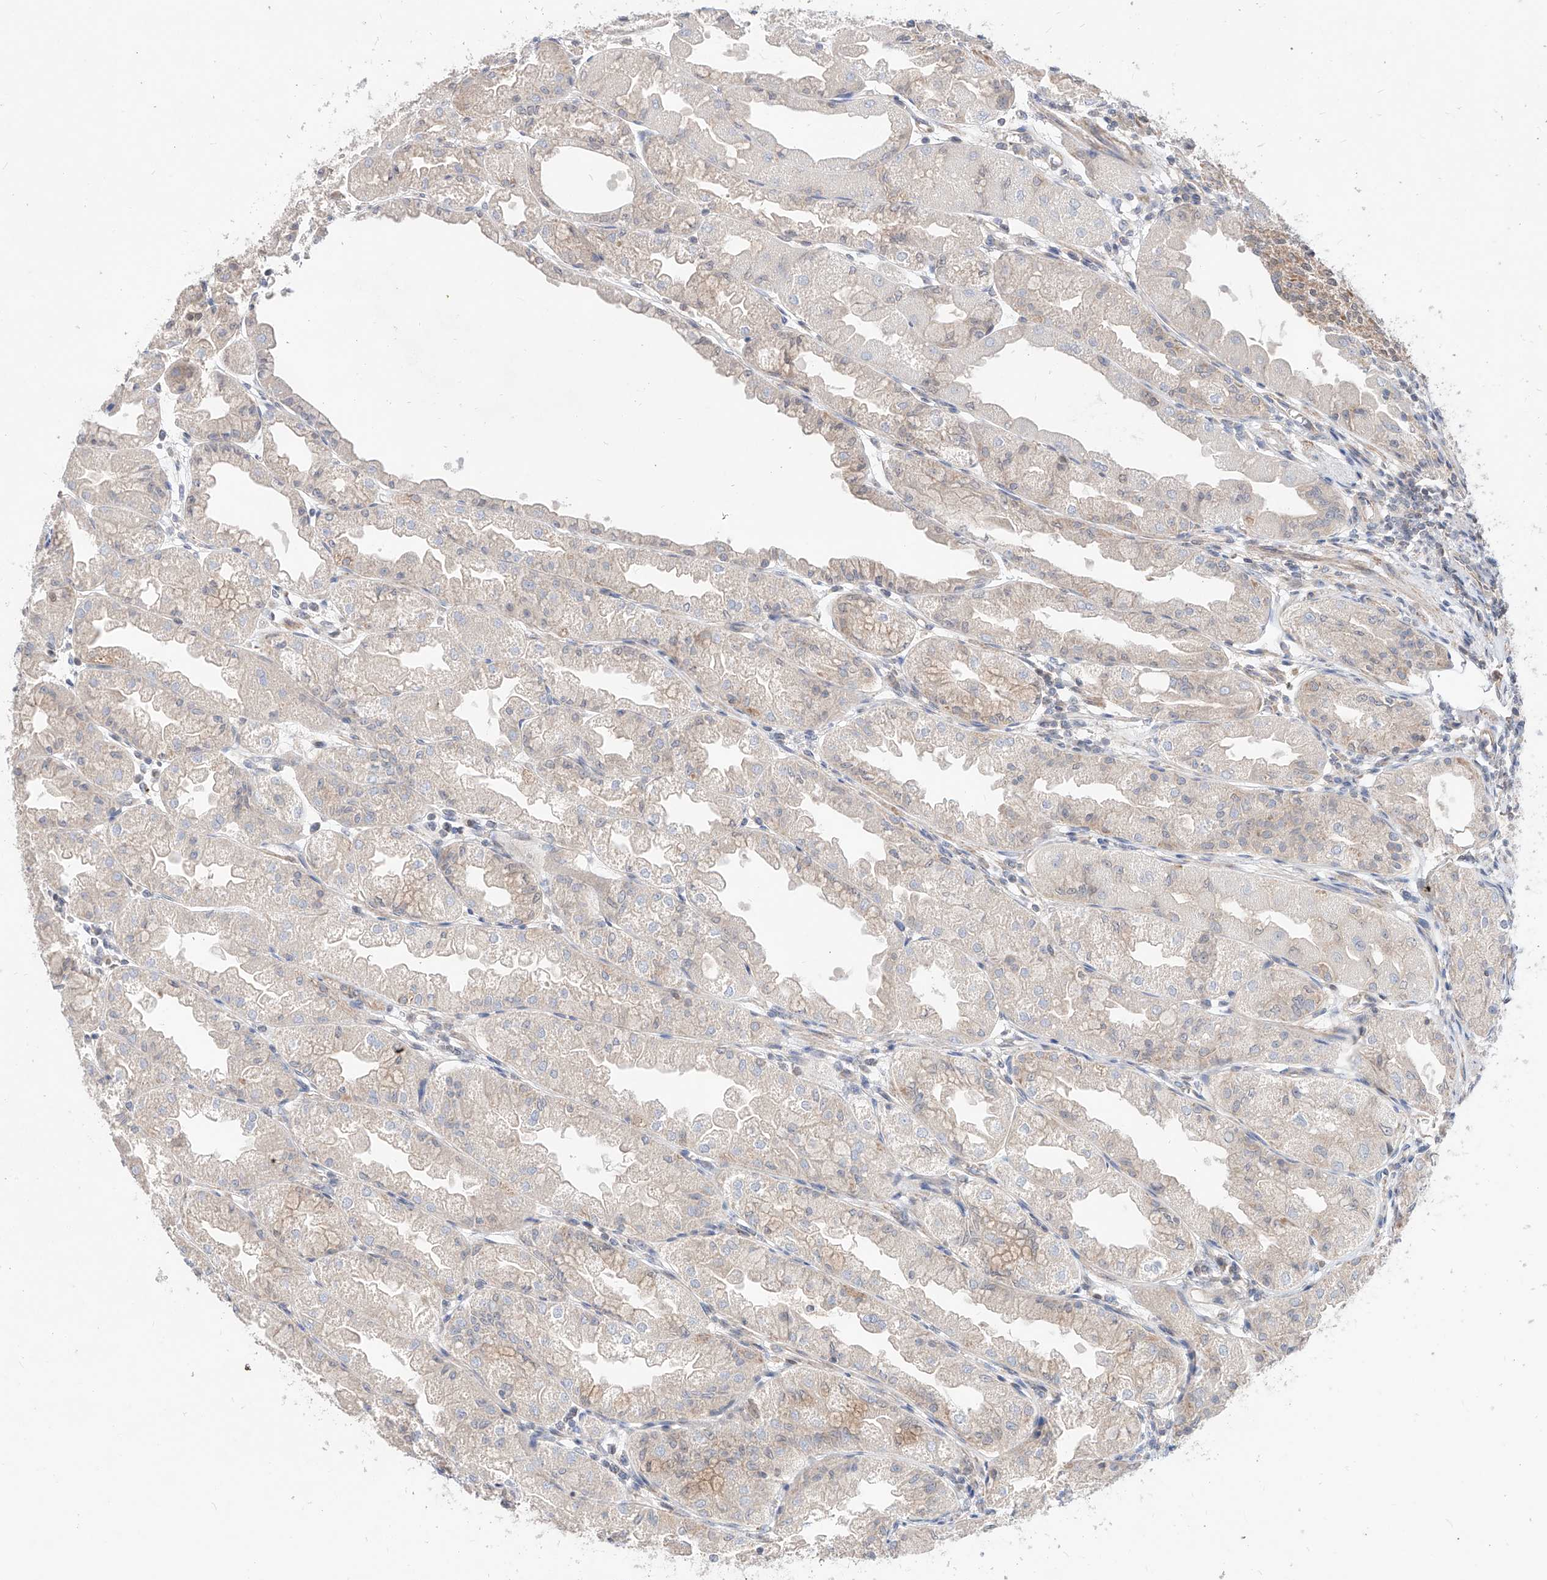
{"staining": {"intensity": "negative", "quantity": "none", "location": "none"}, "tissue": "stomach", "cell_type": "Glandular cells", "image_type": "normal", "snomed": [{"axis": "morphology", "description": "Normal tissue, NOS"}, {"axis": "topography", "description": "Stomach, upper"}], "caption": "A histopathology image of human stomach is negative for staining in glandular cells. (DAB IHC visualized using brightfield microscopy, high magnification).", "gene": "TSNAX", "patient": {"sex": "male", "age": 47}}